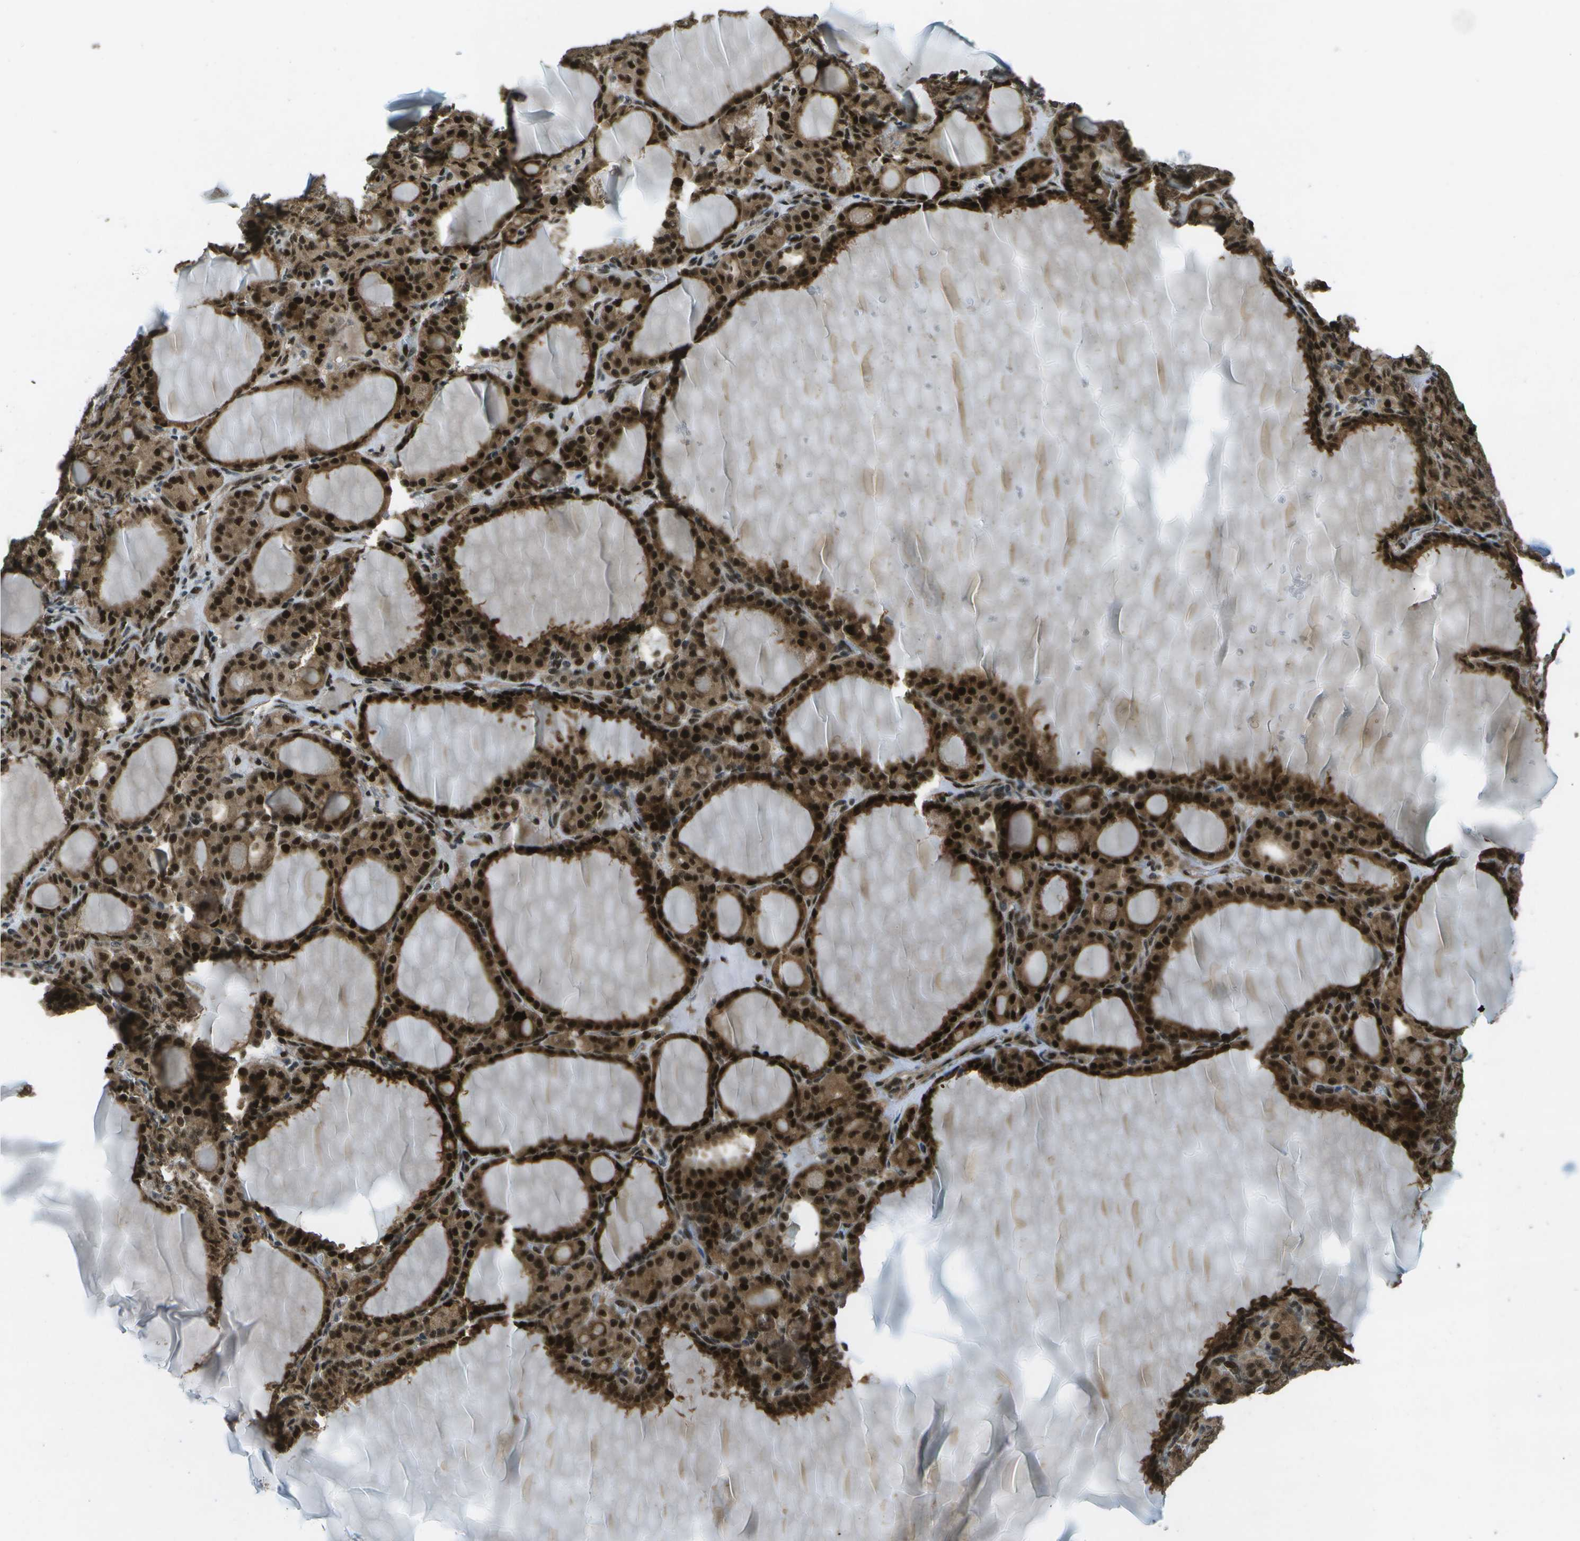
{"staining": {"intensity": "strong", "quantity": ">75%", "location": "cytoplasmic/membranous,nuclear"}, "tissue": "thyroid gland", "cell_type": "Glandular cells", "image_type": "normal", "snomed": [{"axis": "morphology", "description": "Normal tissue, NOS"}, {"axis": "topography", "description": "Thyroid gland"}], "caption": "A high amount of strong cytoplasmic/membranous,nuclear staining is seen in about >75% of glandular cells in unremarkable thyroid gland. (Stains: DAB in brown, nuclei in blue, Microscopy: brightfield microscopy at high magnification).", "gene": "GANC", "patient": {"sex": "female", "age": 28}}